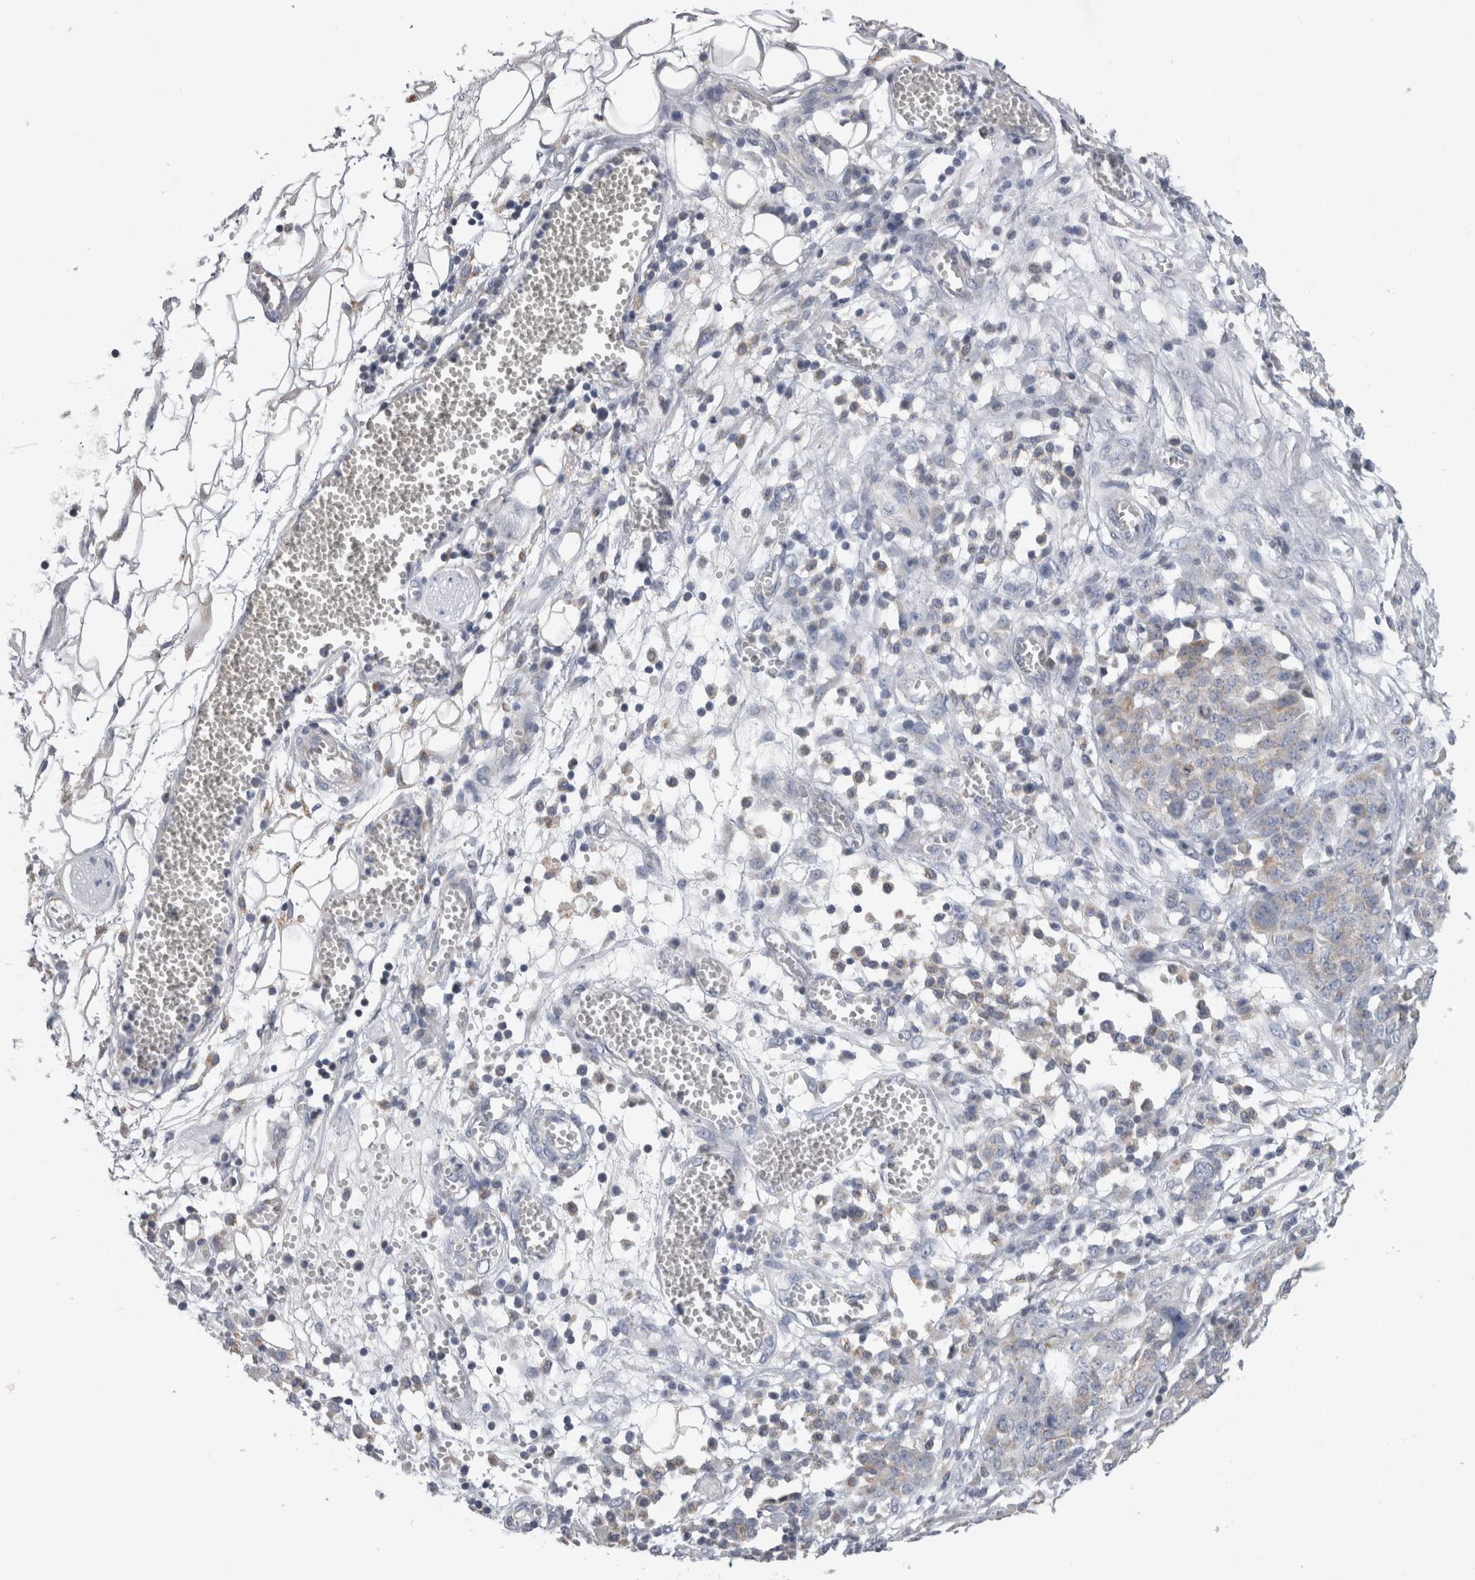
{"staining": {"intensity": "negative", "quantity": "none", "location": "none"}, "tissue": "ovarian cancer", "cell_type": "Tumor cells", "image_type": "cancer", "snomed": [{"axis": "morphology", "description": "Cystadenocarcinoma, serous, NOS"}, {"axis": "topography", "description": "Soft tissue"}, {"axis": "topography", "description": "Ovary"}], "caption": "A histopathology image of human ovarian cancer (serous cystadenocarcinoma) is negative for staining in tumor cells.", "gene": "DHRS4", "patient": {"sex": "female", "age": 57}}